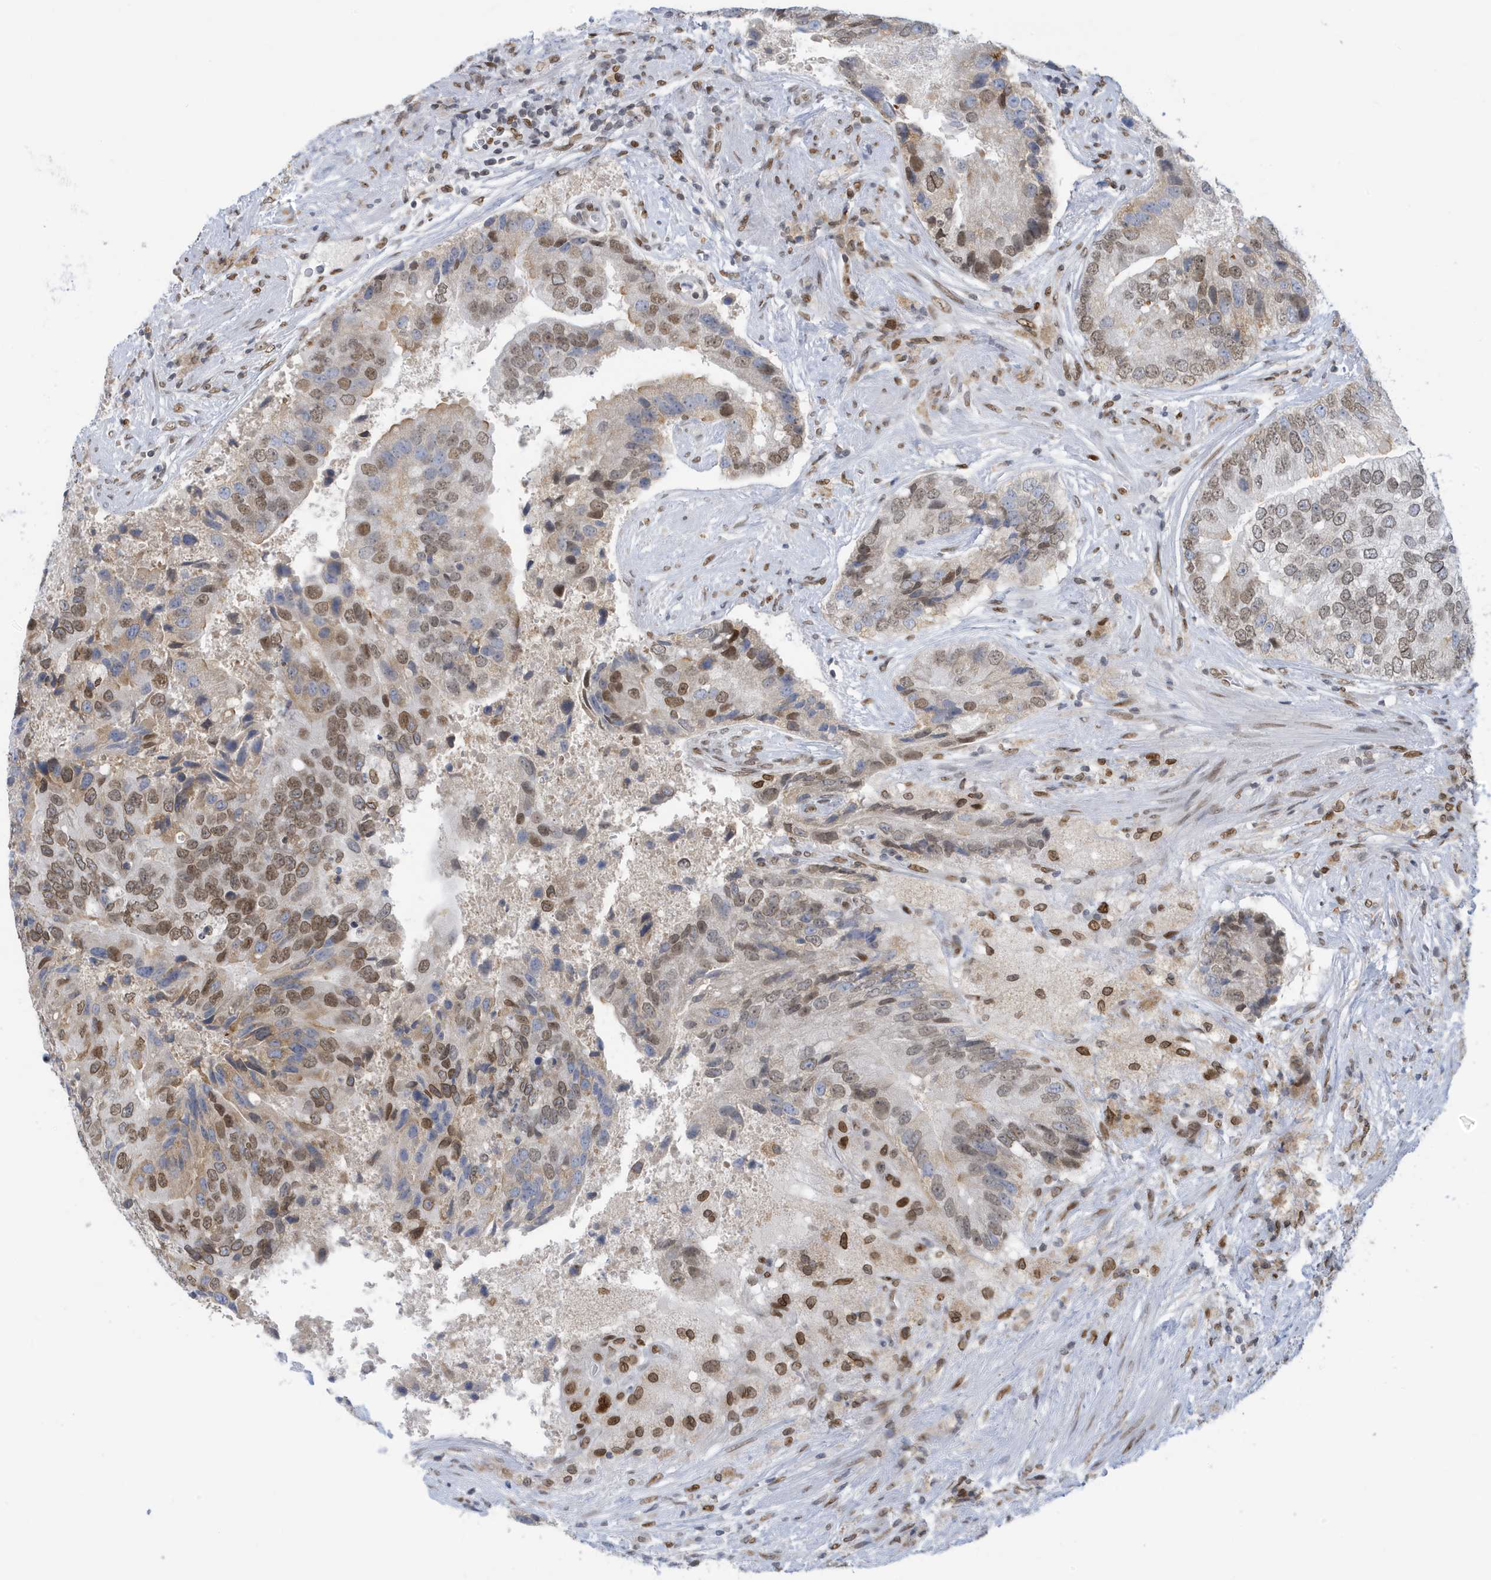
{"staining": {"intensity": "moderate", "quantity": "25%-75%", "location": "nuclear"}, "tissue": "prostate cancer", "cell_type": "Tumor cells", "image_type": "cancer", "snomed": [{"axis": "morphology", "description": "Adenocarcinoma, High grade"}, {"axis": "topography", "description": "Prostate"}], "caption": "Tumor cells reveal medium levels of moderate nuclear staining in approximately 25%-75% of cells in prostate cancer (high-grade adenocarcinoma).", "gene": "PCYT1A", "patient": {"sex": "male", "age": 70}}